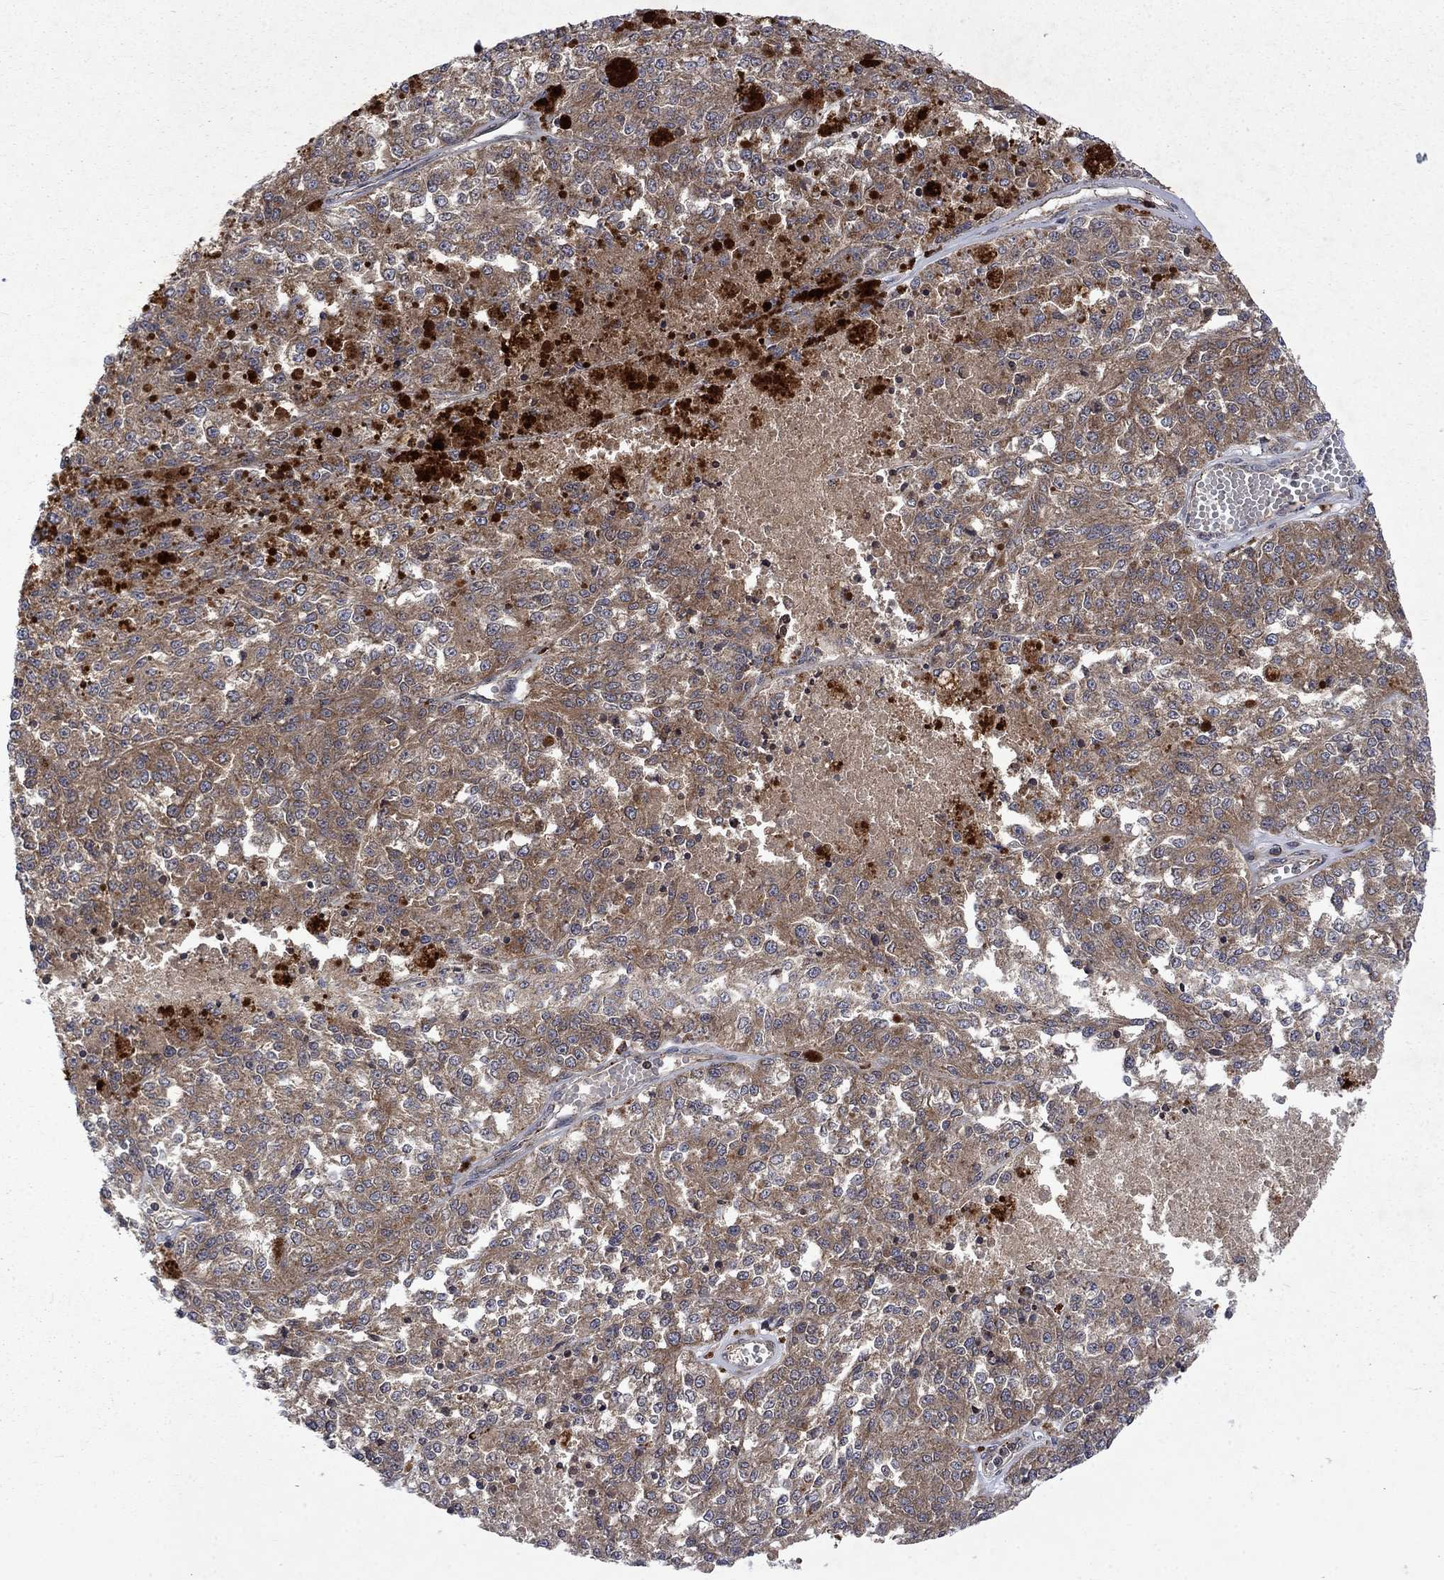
{"staining": {"intensity": "weak", "quantity": ">75%", "location": "cytoplasmic/membranous"}, "tissue": "melanoma", "cell_type": "Tumor cells", "image_type": "cancer", "snomed": [{"axis": "morphology", "description": "Malignant melanoma, Metastatic site"}, {"axis": "topography", "description": "Lymph node"}], "caption": "The image shows immunohistochemical staining of malignant melanoma (metastatic site). There is weak cytoplasmic/membranous expression is present in approximately >75% of tumor cells. (Stains: DAB in brown, nuclei in blue, Microscopy: brightfield microscopy at high magnification).", "gene": "TMEM33", "patient": {"sex": "female", "age": 64}}